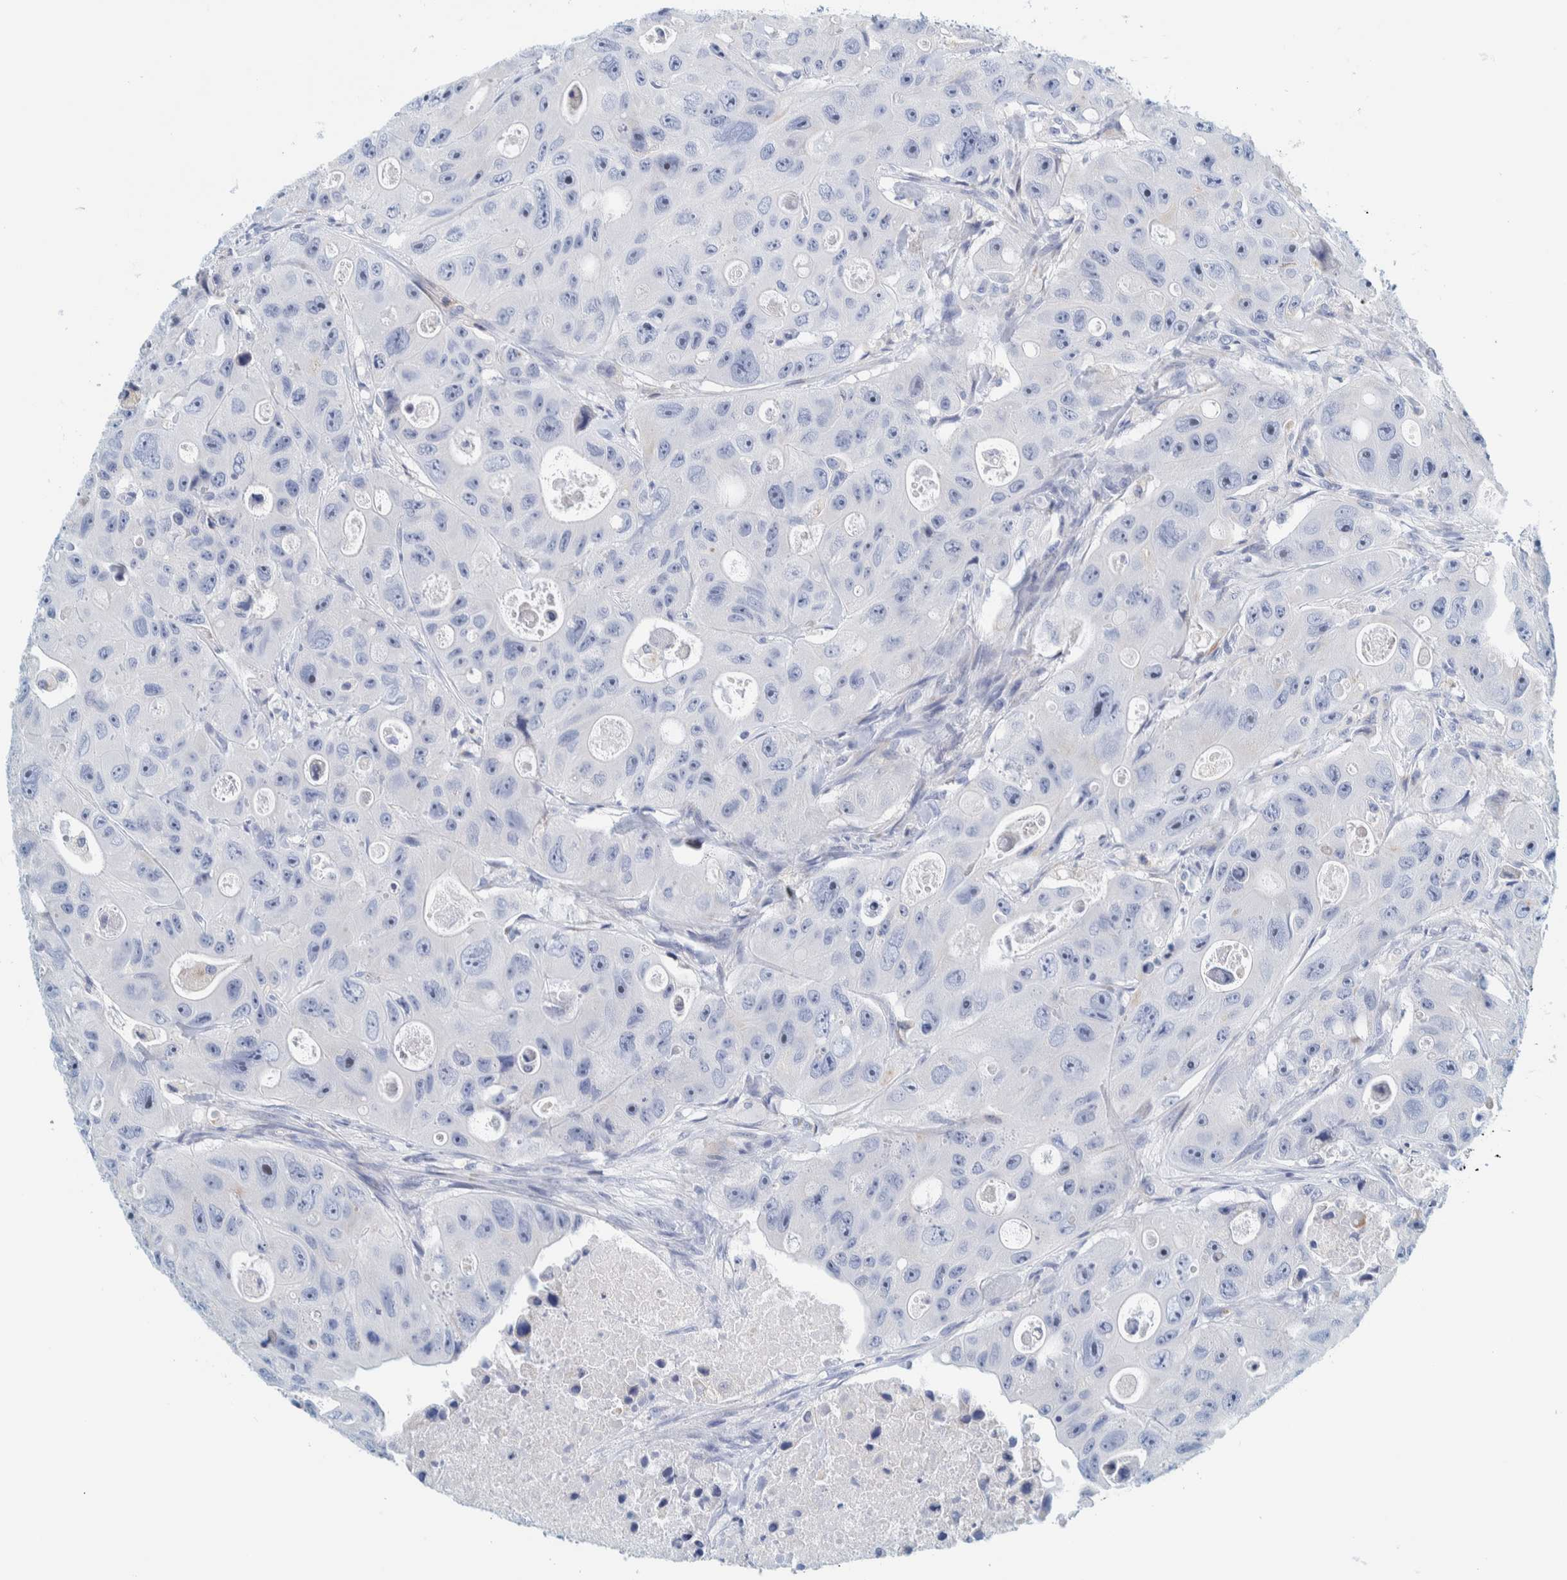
{"staining": {"intensity": "negative", "quantity": "none", "location": "none"}, "tissue": "colorectal cancer", "cell_type": "Tumor cells", "image_type": "cancer", "snomed": [{"axis": "morphology", "description": "Adenocarcinoma, NOS"}, {"axis": "topography", "description": "Colon"}], "caption": "Immunohistochemical staining of human colorectal adenocarcinoma reveals no significant positivity in tumor cells.", "gene": "MOG", "patient": {"sex": "female", "age": 46}}